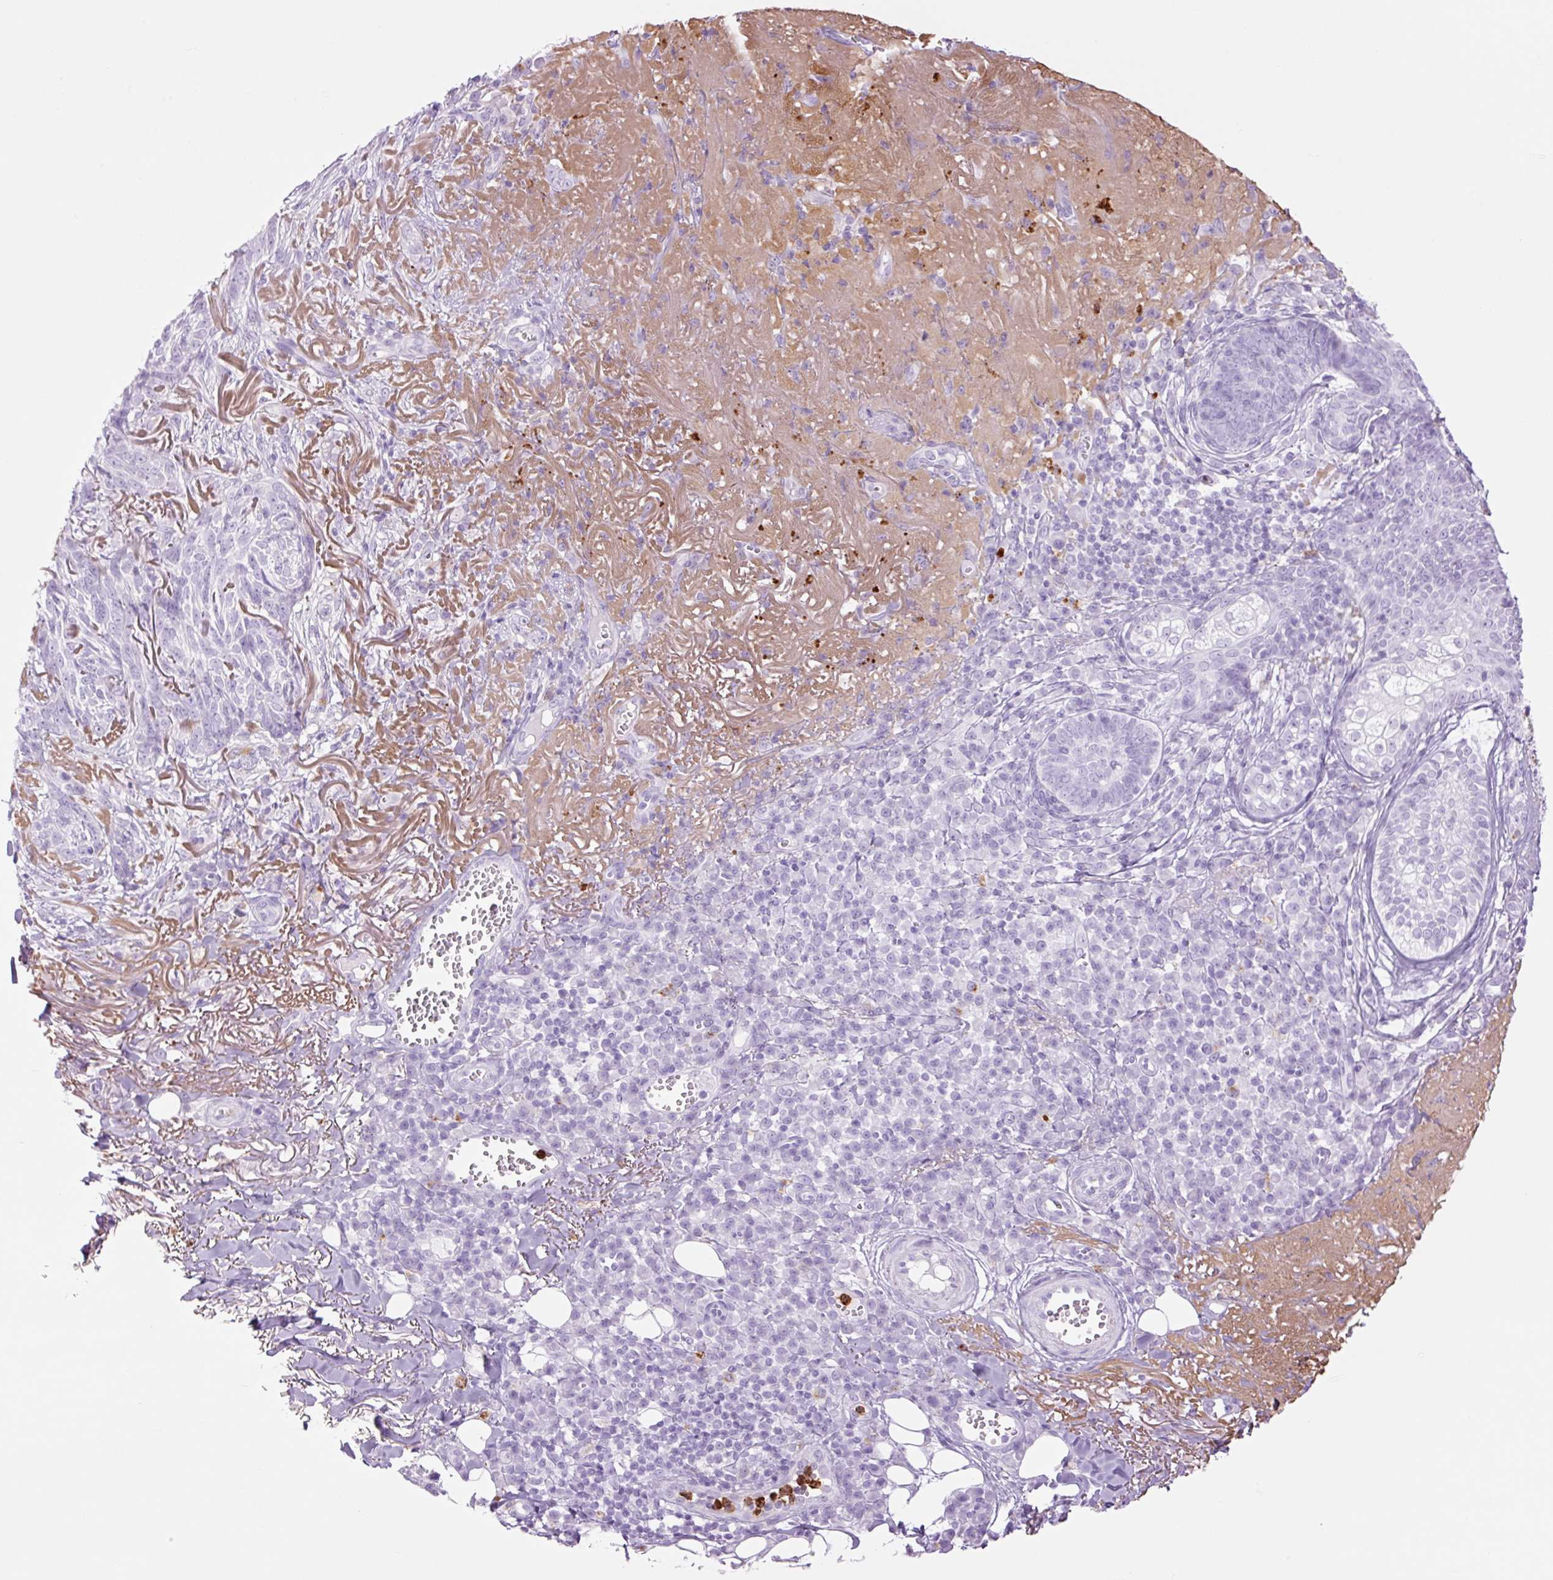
{"staining": {"intensity": "negative", "quantity": "none", "location": "none"}, "tissue": "skin cancer", "cell_type": "Tumor cells", "image_type": "cancer", "snomed": [{"axis": "morphology", "description": "Basal cell carcinoma"}, {"axis": "topography", "description": "Skin"}, {"axis": "topography", "description": "Skin of face"}], "caption": "High magnification brightfield microscopy of skin basal cell carcinoma stained with DAB (brown) and counterstained with hematoxylin (blue): tumor cells show no significant positivity.", "gene": "LYZ", "patient": {"sex": "female", "age": 95}}